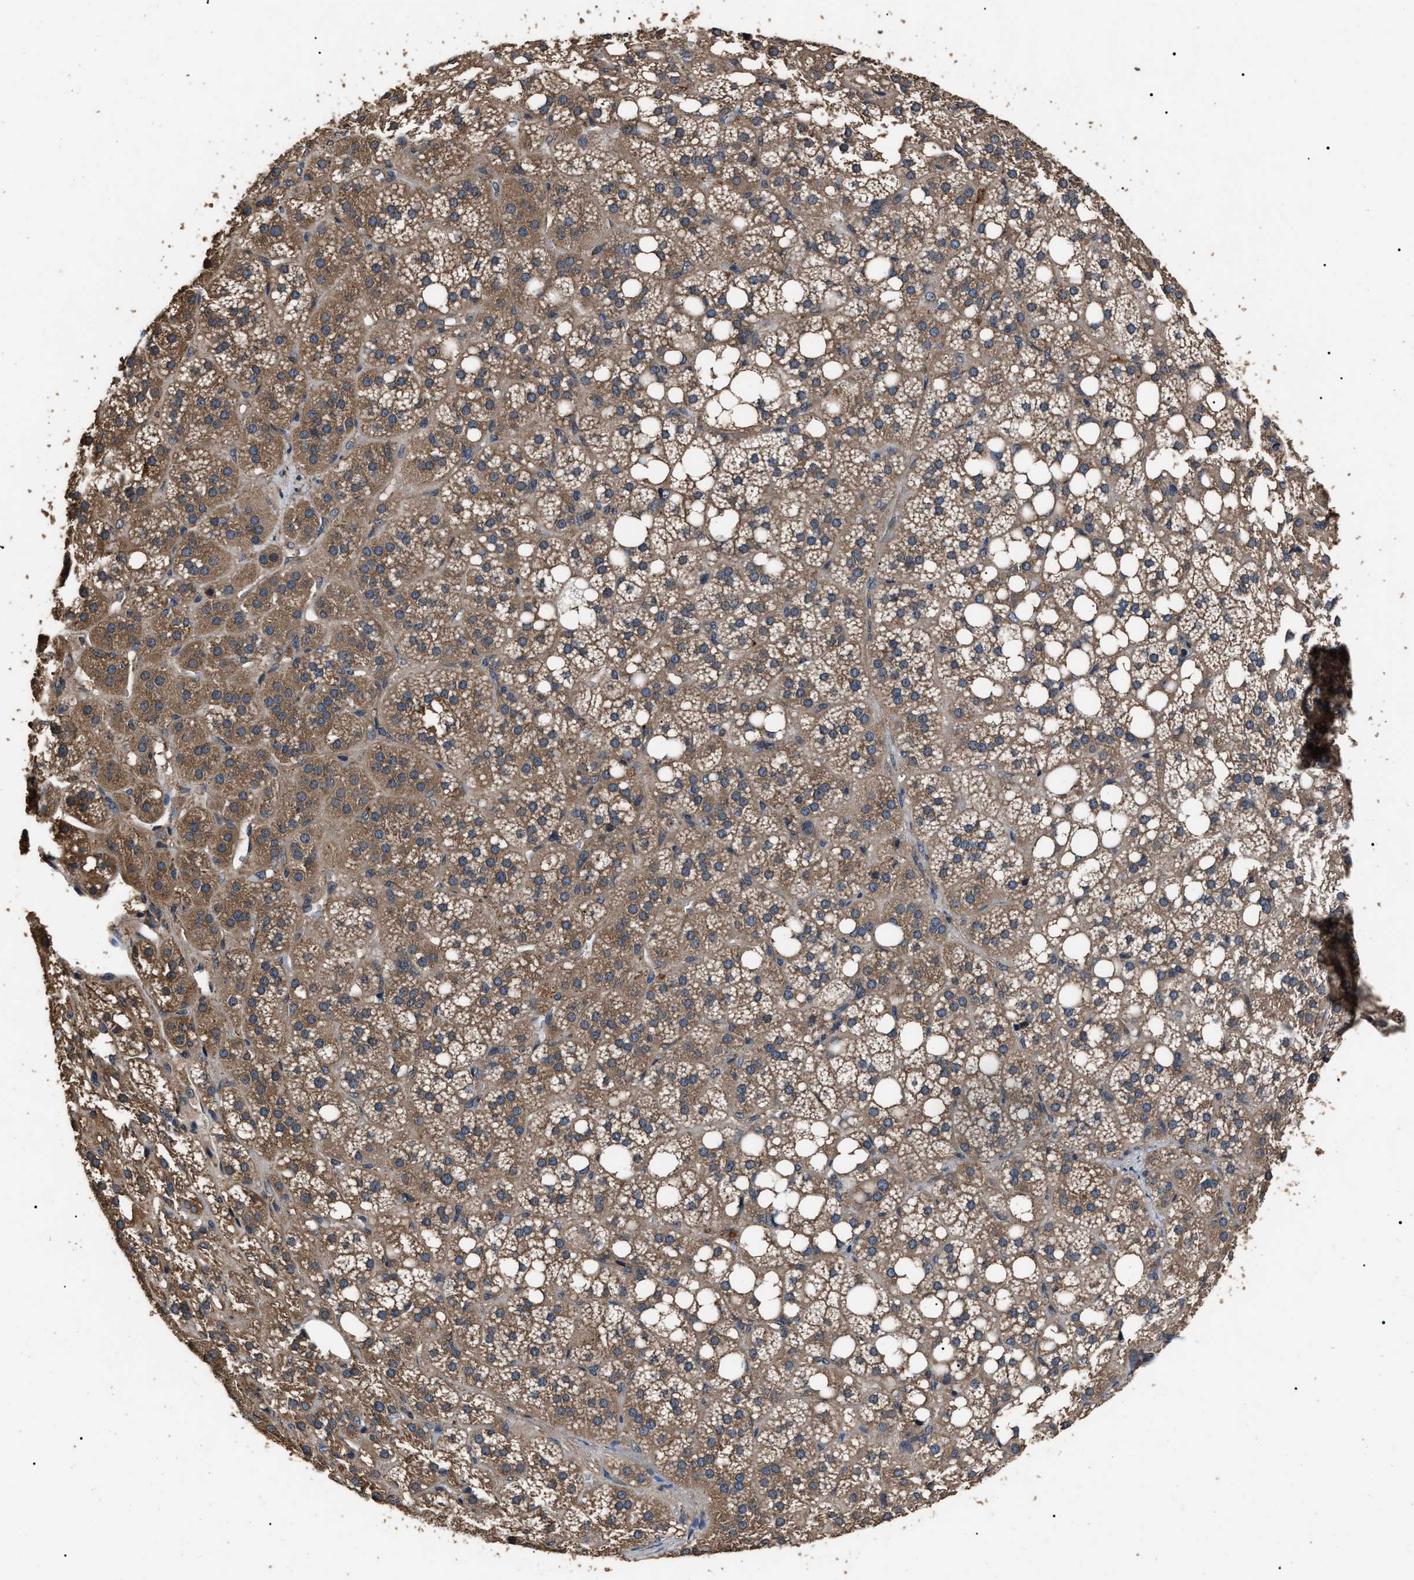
{"staining": {"intensity": "moderate", "quantity": ">75%", "location": "cytoplasmic/membranous"}, "tissue": "adrenal gland", "cell_type": "Glandular cells", "image_type": "normal", "snomed": [{"axis": "morphology", "description": "Normal tissue, NOS"}, {"axis": "topography", "description": "Adrenal gland"}], "caption": "Glandular cells reveal medium levels of moderate cytoplasmic/membranous staining in about >75% of cells in benign human adrenal gland. (DAB IHC, brown staining for protein, blue staining for nuclei).", "gene": "RNF216", "patient": {"sex": "female", "age": 59}}